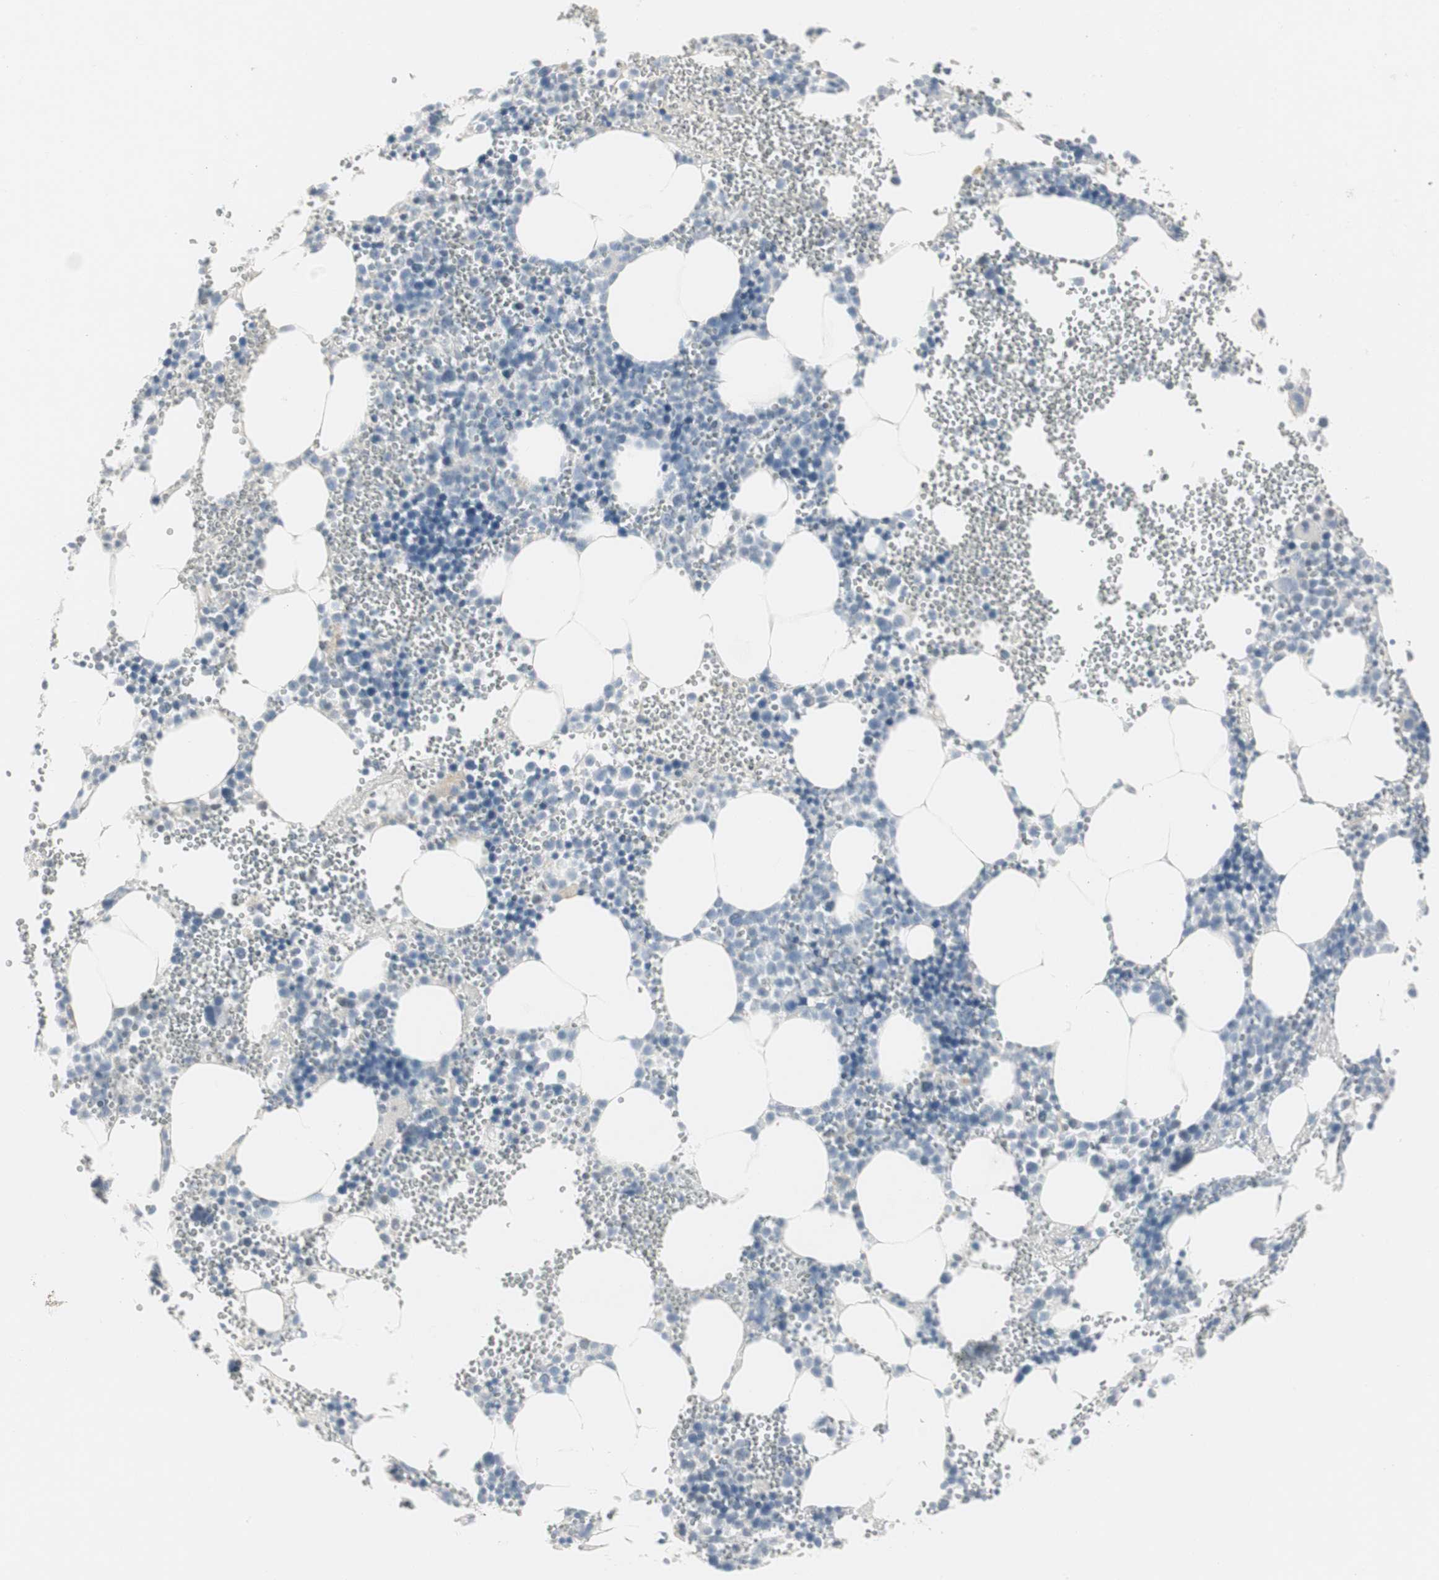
{"staining": {"intensity": "negative", "quantity": "none", "location": "none"}, "tissue": "bone marrow", "cell_type": "Hematopoietic cells", "image_type": "normal", "snomed": [{"axis": "morphology", "description": "Normal tissue, NOS"}, {"axis": "morphology", "description": "Inflammation, NOS"}, {"axis": "topography", "description": "Bone marrow"}], "caption": "An IHC micrograph of unremarkable bone marrow is shown. There is no staining in hematopoietic cells of bone marrow.", "gene": "DMPK", "patient": {"sex": "male", "age": 42}}